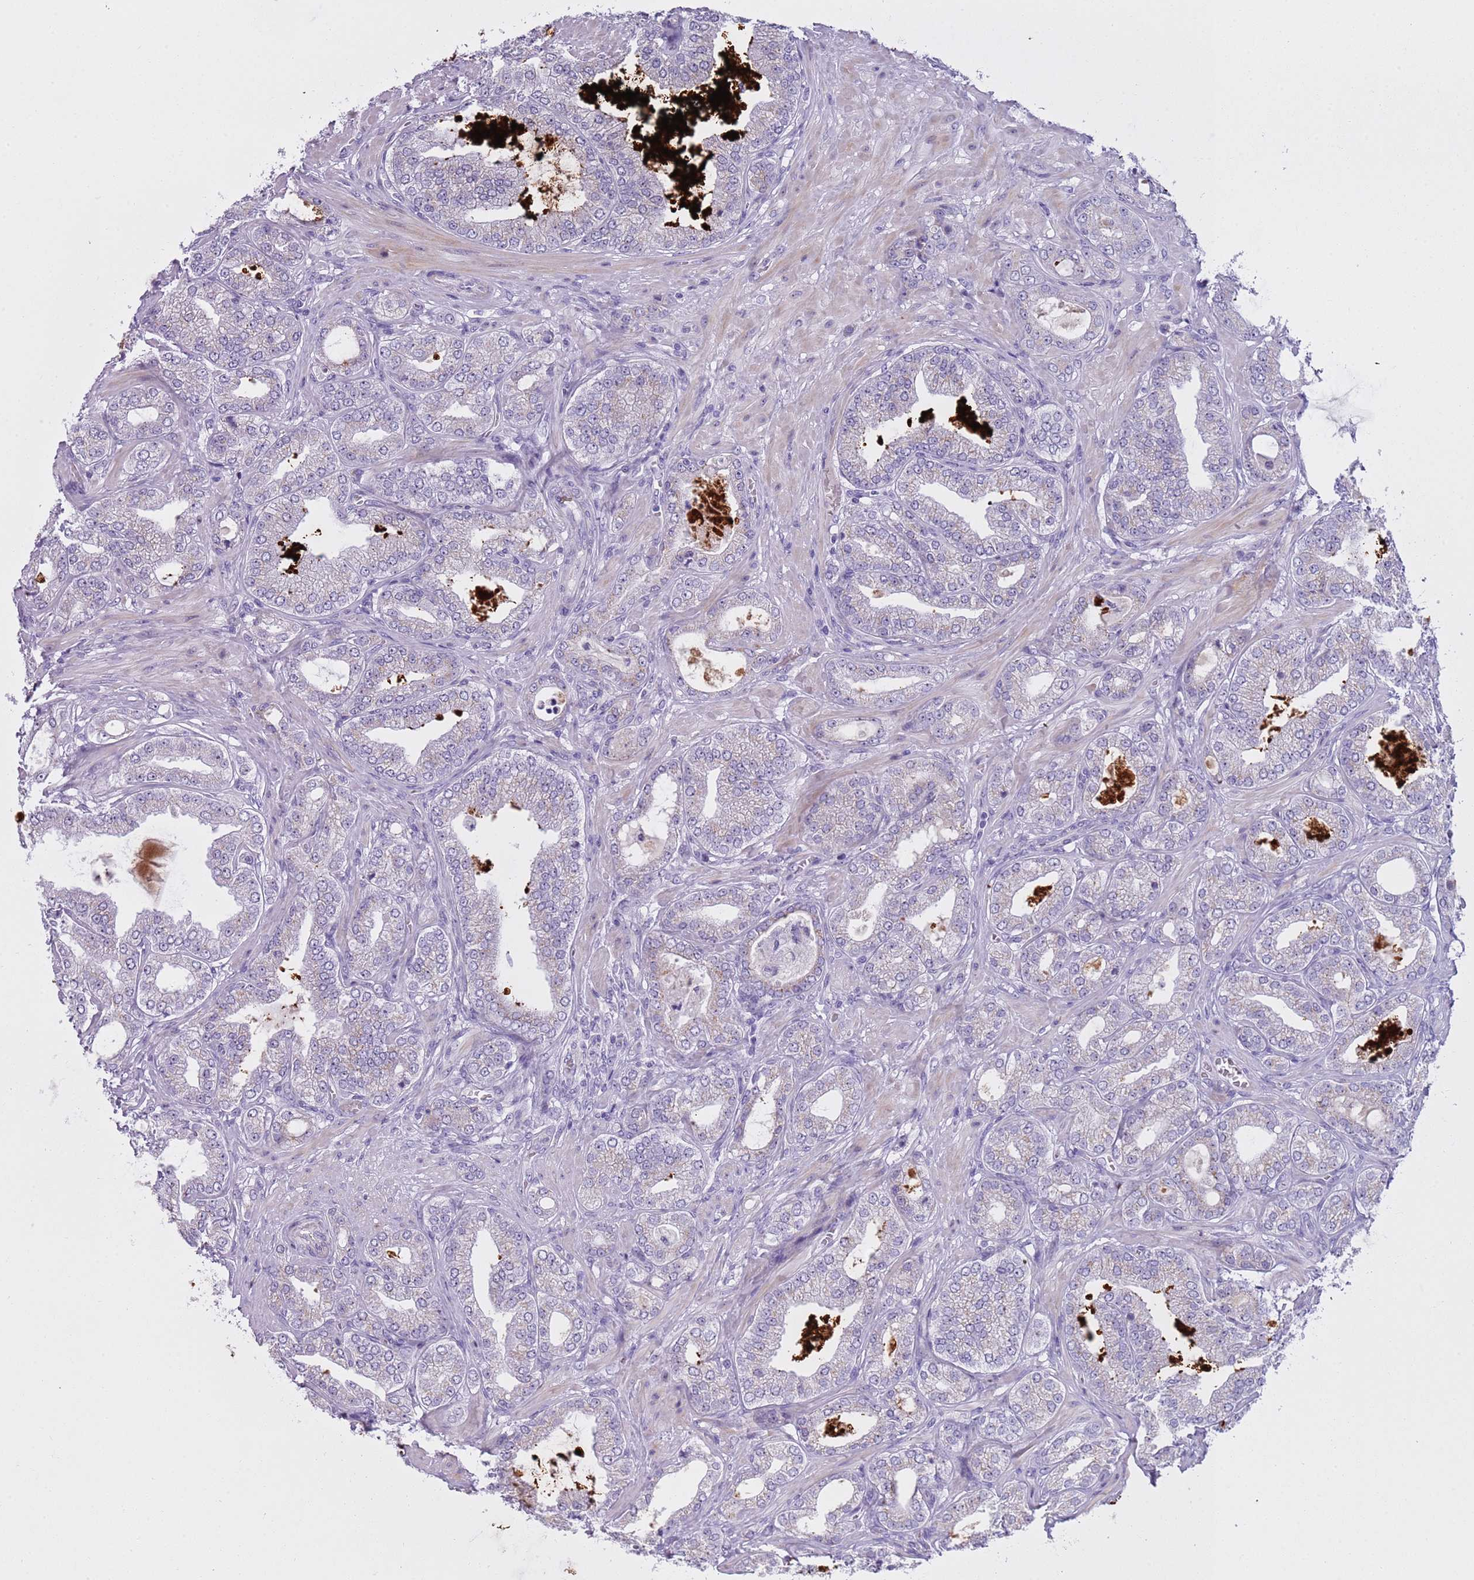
{"staining": {"intensity": "negative", "quantity": "none", "location": "none"}, "tissue": "prostate cancer", "cell_type": "Tumor cells", "image_type": "cancer", "snomed": [{"axis": "morphology", "description": "Adenocarcinoma, Low grade"}, {"axis": "topography", "description": "Prostate"}], "caption": "A high-resolution histopathology image shows IHC staining of prostate cancer, which reveals no significant expression in tumor cells. (Stains: DAB immunohistochemistry (IHC) with hematoxylin counter stain, Microscopy: brightfield microscopy at high magnification).", "gene": "NBPF6", "patient": {"sex": "male", "age": 63}}